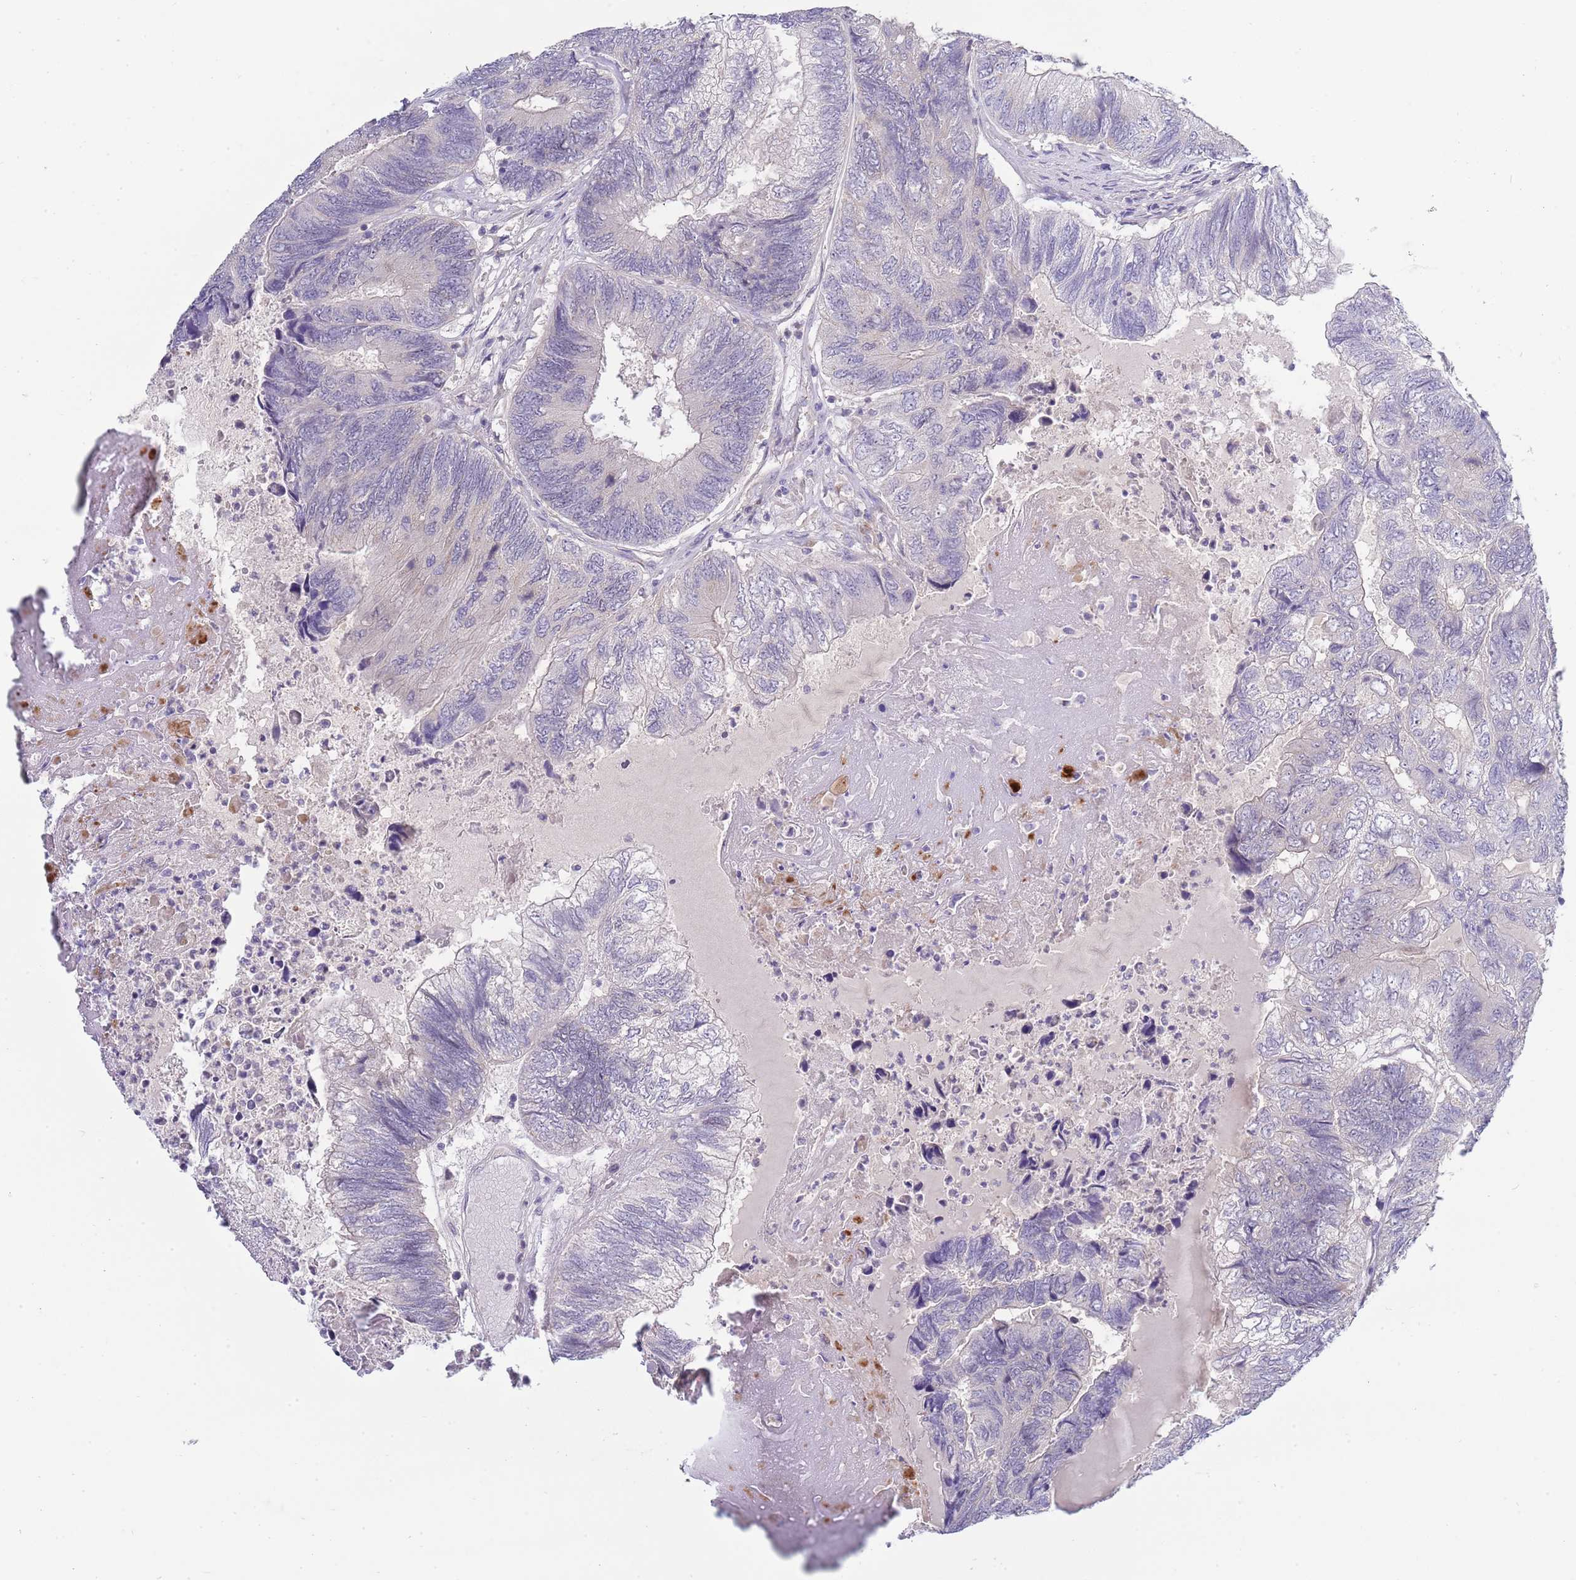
{"staining": {"intensity": "negative", "quantity": "none", "location": "none"}, "tissue": "colorectal cancer", "cell_type": "Tumor cells", "image_type": "cancer", "snomed": [{"axis": "morphology", "description": "Adenocarcinoma, NOS"}, {"axis": "topography", "description": "Colon"}], "caption": "Adenocarcinoma (colorectal) stained for a protein using immunohistochemistry exhibits no positivity tumor cells.", "gene": "PIMREG", "patient": {"sex": "female", "age": 67}}